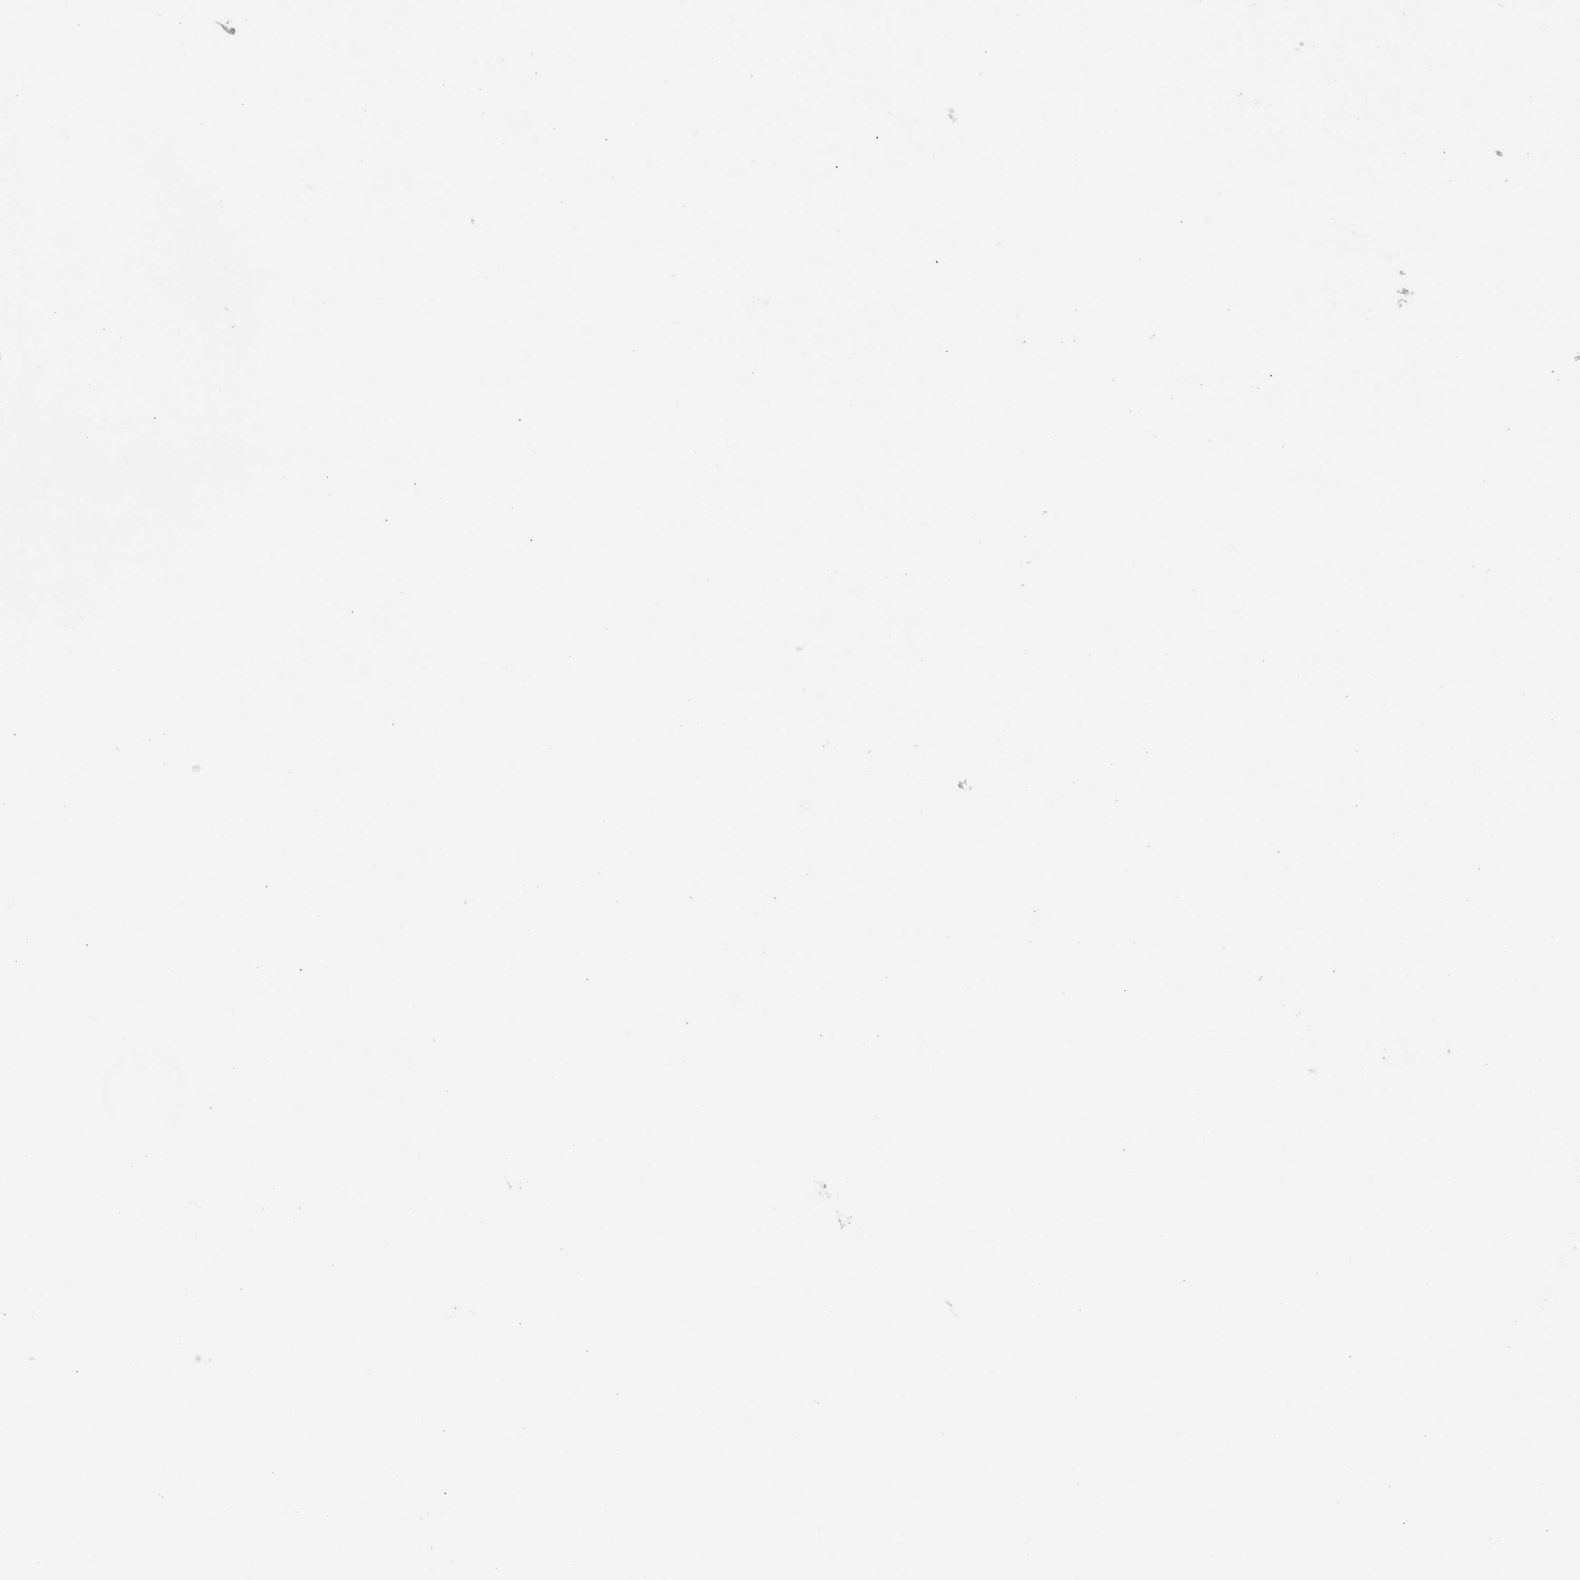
{"staining": {"intensity": "negative", "quantity": "none", "location": "none"}, "tissue": "nasopharynx", "cell_type": "Respiratory epithelial cells", "image_type": "normal", "snomed": [{"axis": "morphology", "description": "Normal tissue, NOS"}, {"axis": "topography", "description": "Nasopharynx"}], "caption": "Immunohistochemistry micrograph of unremarkable nasopharynx: human nasopharynx stained with DAB reveals no significant protein expression in respiratory epithelial cells. The staining is performed using DAB (3,3'-diaminobenzidine) brown chromogen with nuclei counter-stained in using hematoxylin.", "gene": "DYSF", "patient": {"sex": "male", "age": 21}}